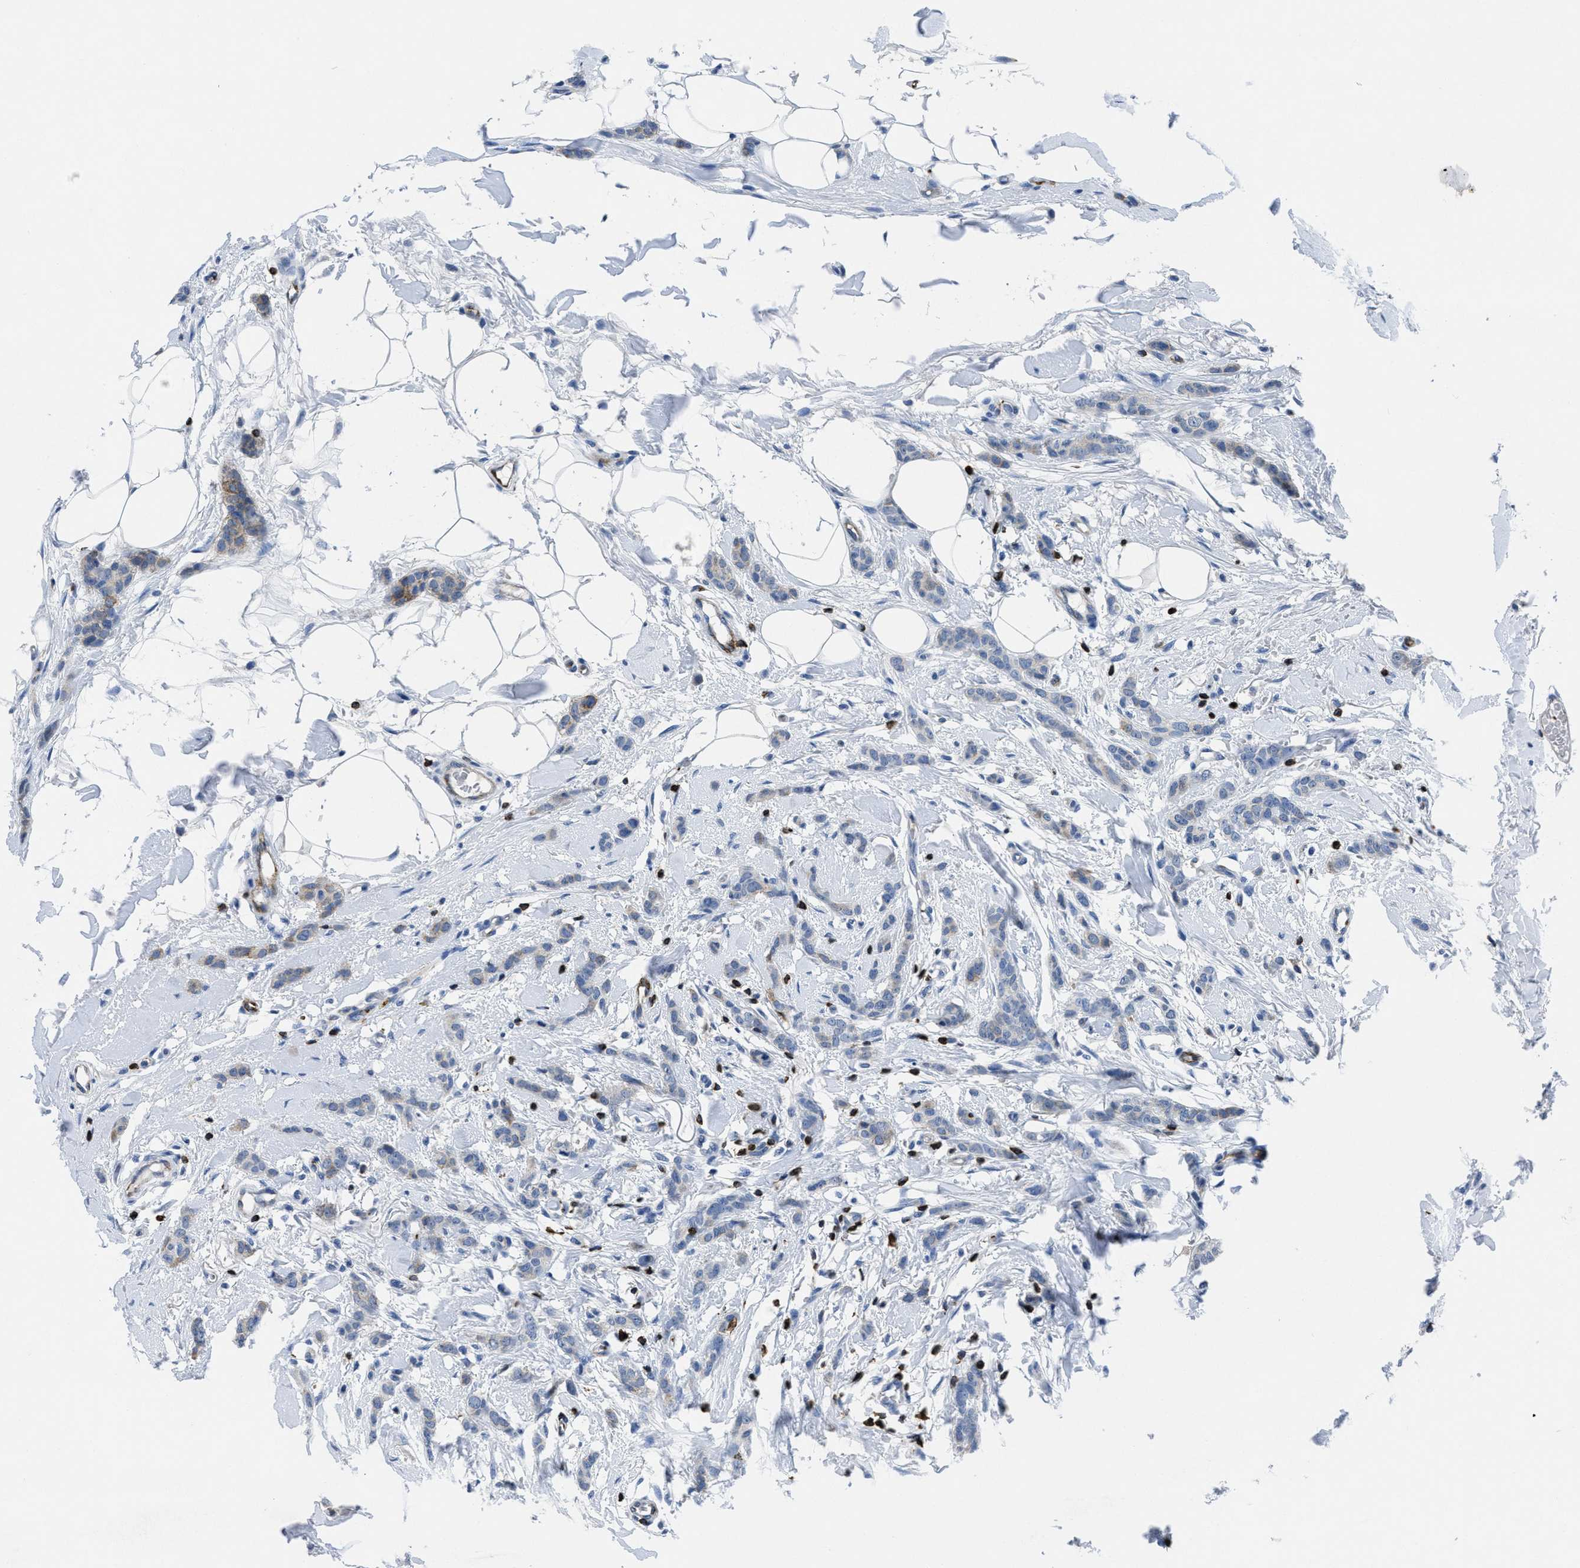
{"staining": {"intensity": "weak", "quantity": "<25%", "location": "cytoplasmic/membranous"}, "tissue": "breast cancer", "cell_type": "Tumor cells", "image_type": "cancer", "snomed": [{"axis": "morphology", "description": "Lobular carcinoma"}, {"axis": "topography", "description": "Skin"}, {"axis": "topography", "description": "Breast"}], "caption": "An immunohistochemistry image of breast lobular carcinoma is shown. There is no staining in tumor cells of breast lobular carcinoma.", "gene": "ITGA3", "patient": {"sex": "female", "age": 46}}